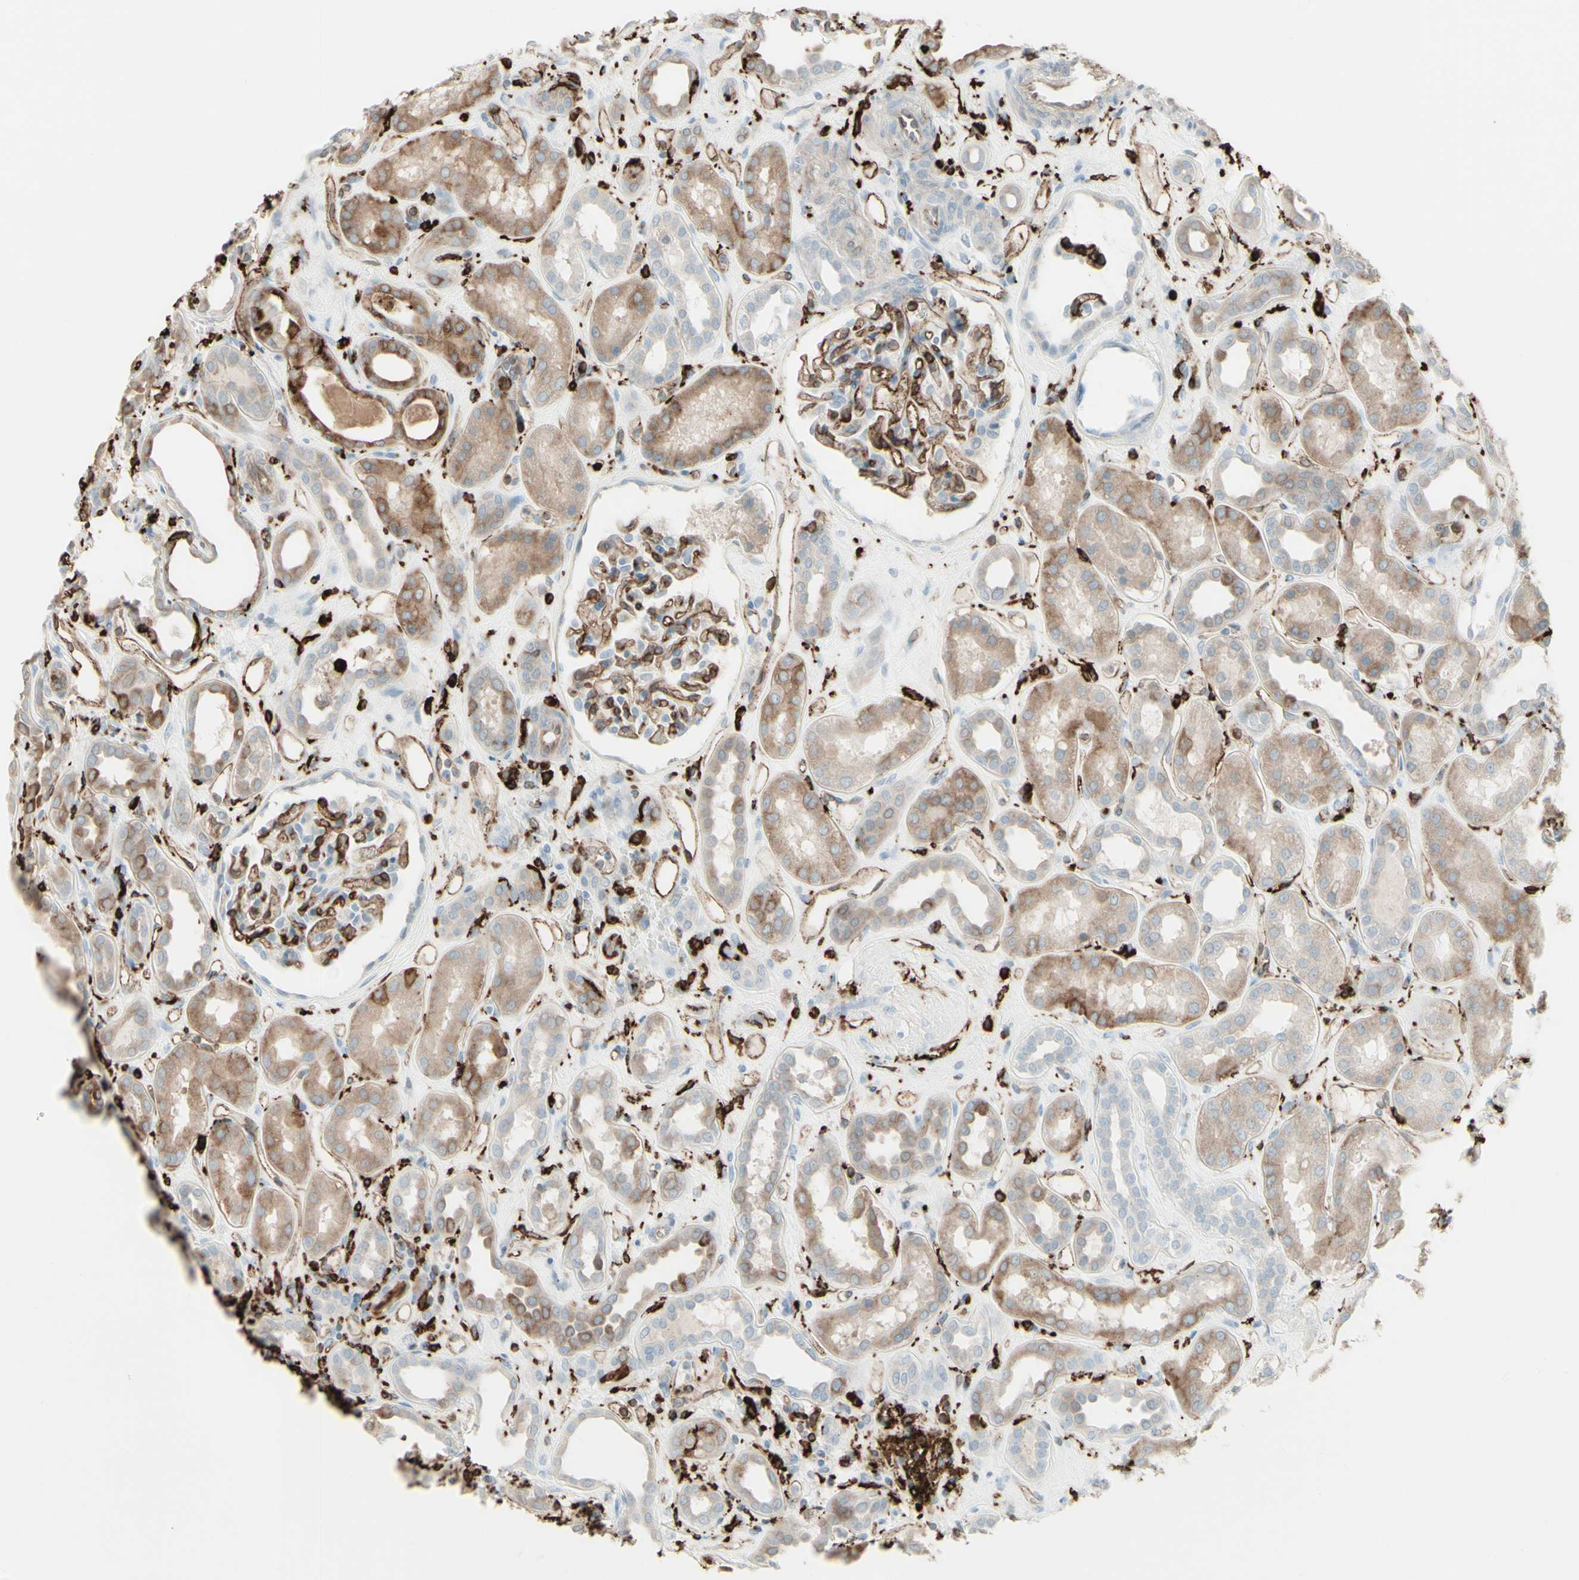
{"staining": {"intensity": "moderate", "quantity": "25%-75%", "location": "cytoplasmic/membranous"}, "tissue": "kidney", "cell_type": "Cells in glomeruli", "image_type": "normal", "snomed": [{"axis": "morphology", "description": "Normal tissue, NOS"}, {"axis": "topography", "description": "Kidney"}], "caption": "An image of human kidney stained for a protein displays moderate cytoplasmic/membranous brown staining in cells in glomeruli. Ihc stains the protein of interest in brown and the nuclei are stained blue.", "gene": "HLA", "patient": {"sex": "male", "age": 59}}